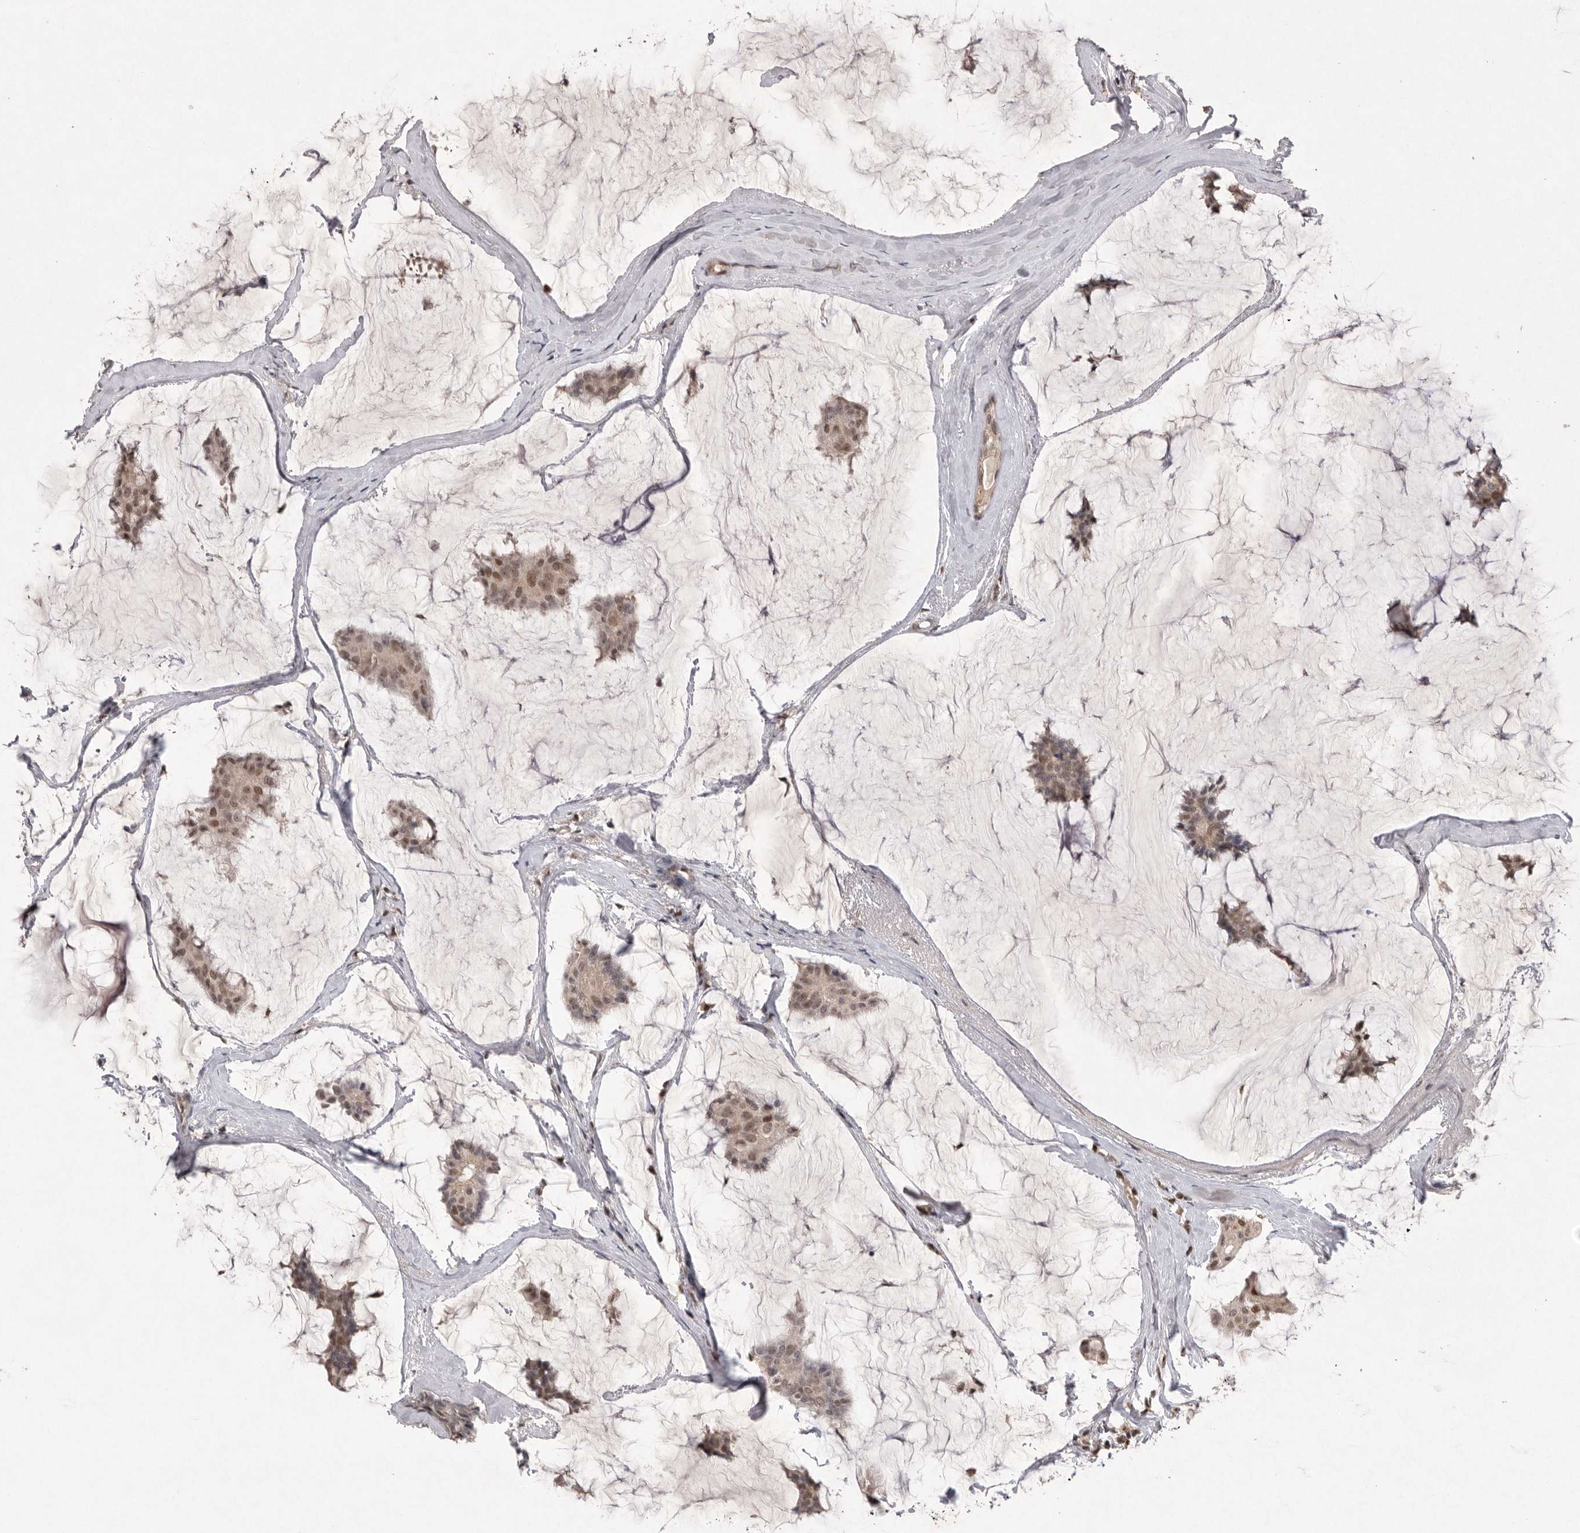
{"staining": {"intensity": "moderate", "quantity": ">75%", "location": "cytoplasmic/membranous,nuclear"}, "tissue": "breast cancer", "cell_type": "Tumor cells", "image_type": "cancer", "snomed": [{"axis": "morphology", "description": "Duct carcinoma"}, {"axis": "topography", "description": "Breast"}], "caption": "Breast intraductal carcinoma tissue reveals moderate cytoplasmic/membranous and nuclear expression in about >75% of tumor cells", "gene": "HUS1", "patient": {"sex": "female", "age": 93}}